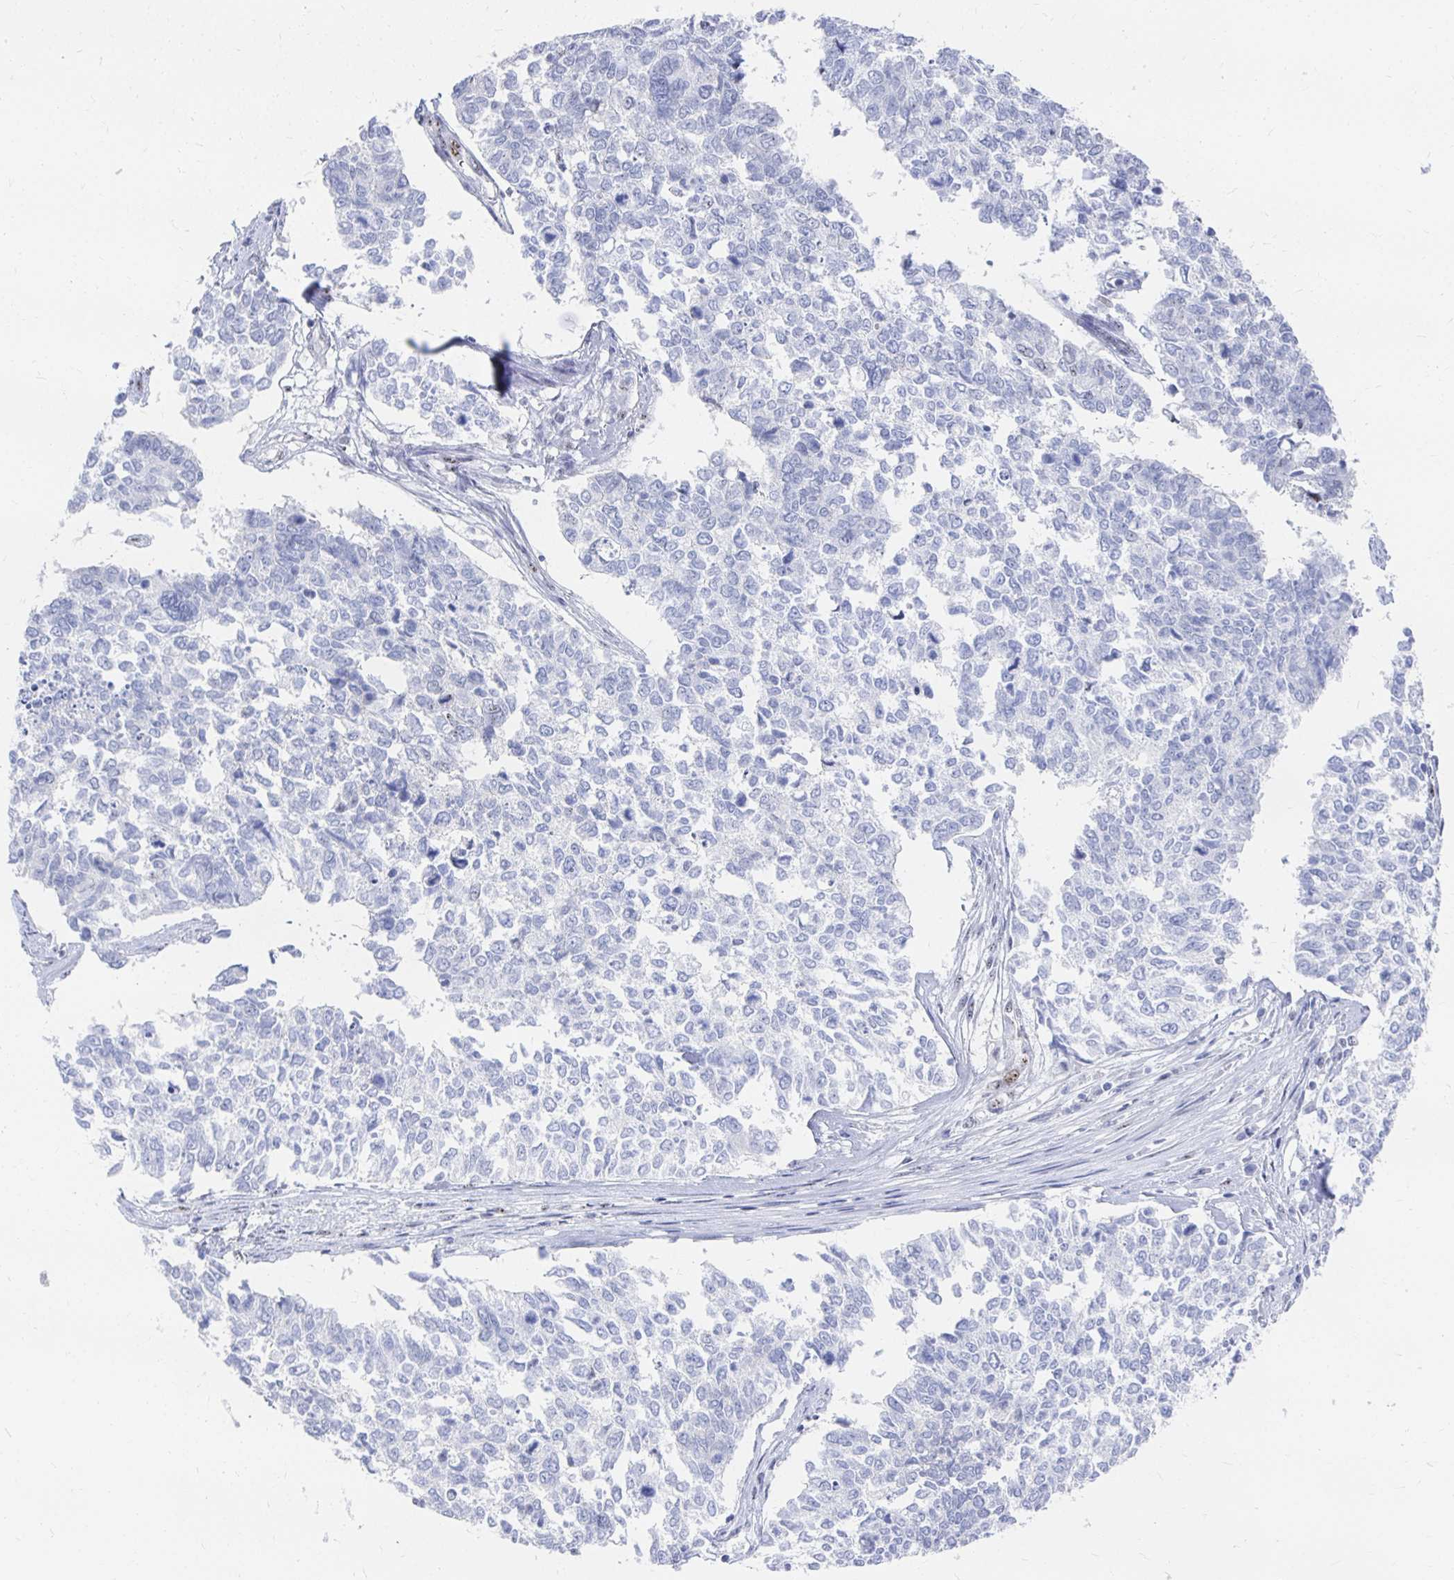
{"staining": {"intensity": "negative", "quantity": "none", "location": "none"}, "tissue": "cervical cancer", "cell_type": "Tumor cells", "image_type": "cancer", "snomed": [{"axis": "morphology", "description": "Adenocarcinoma, NOS"}, {"axis": "topography", "description": "Cervix"}], "caption": "This image is of cervical cancer (adenocarcinoma) stained with IHC to label a protein in brown with the nuclei are counter-stained blue. There is no expression in tumor cells.", "gene": "CLIC3", "patient": {"sex": "female", "age": 63}}